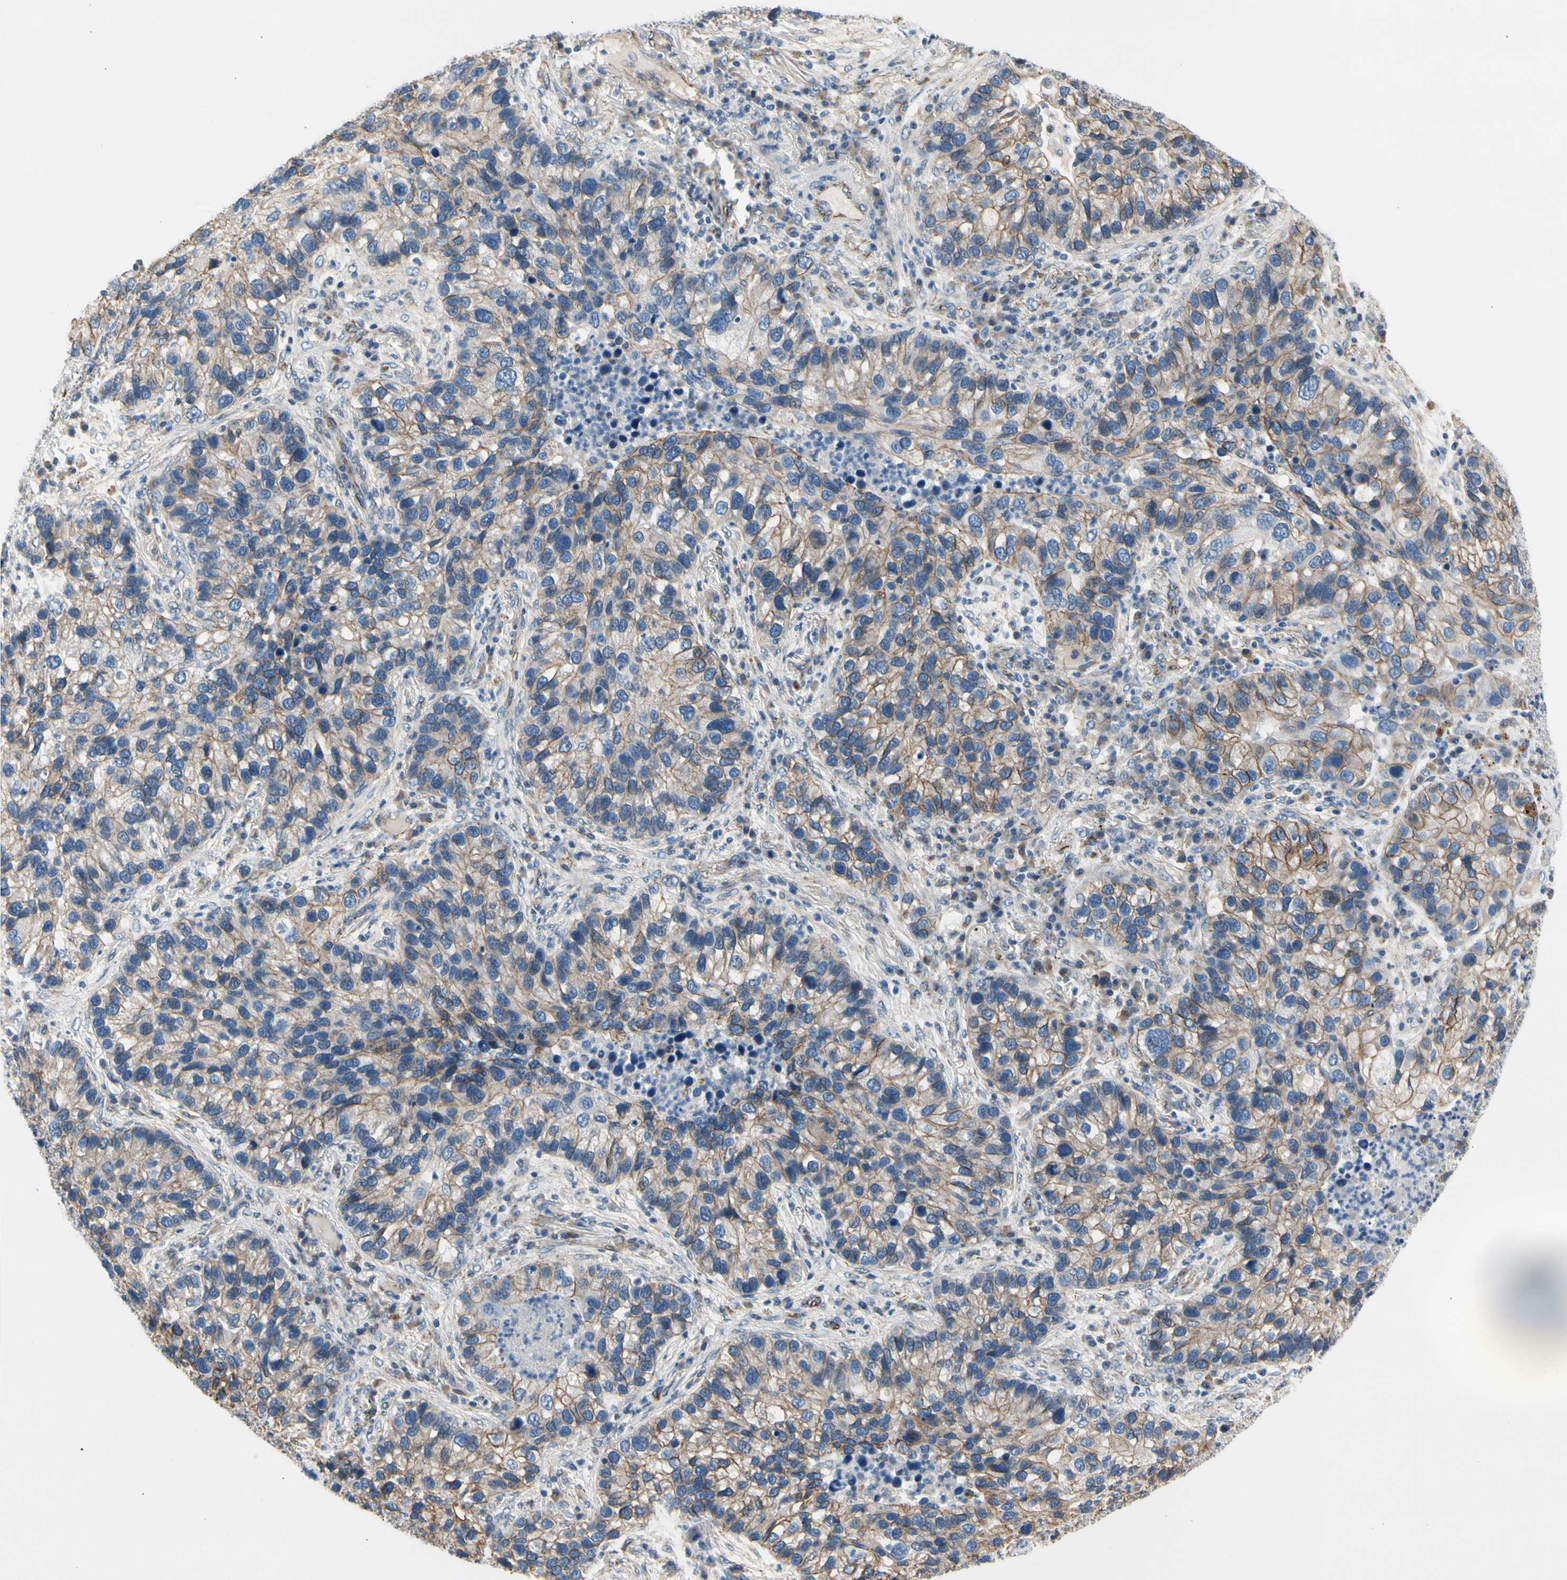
{"staining": {"intensity": "moderate", "quantity": "25%-75%", "location": "cytoplasmic/membranous"}, "tissue": "lung cancer", "cell_type": "Tumor cells", "image_type": "cancer", "snomed": [{"axis": "morphology", "description": "Normal tissue, NOS"}, {"axis": "morphology", "description": "Adenocarcinoma, NOS"}, {"axis": "topography", "description": "Bronchus"}, {"axis": "topography", "description": "Lung"}], "caption": "Immunohistochemistry micrograph of lung cancer (adenocarcinoma) stained for a protein (brown), which reveals medium levels of moderate cytoplasmic/membranous staining in approximately 25%-75% of tumor cells.", "gene": "LGR6", "patient": {"sex": "male", "age": 54}}